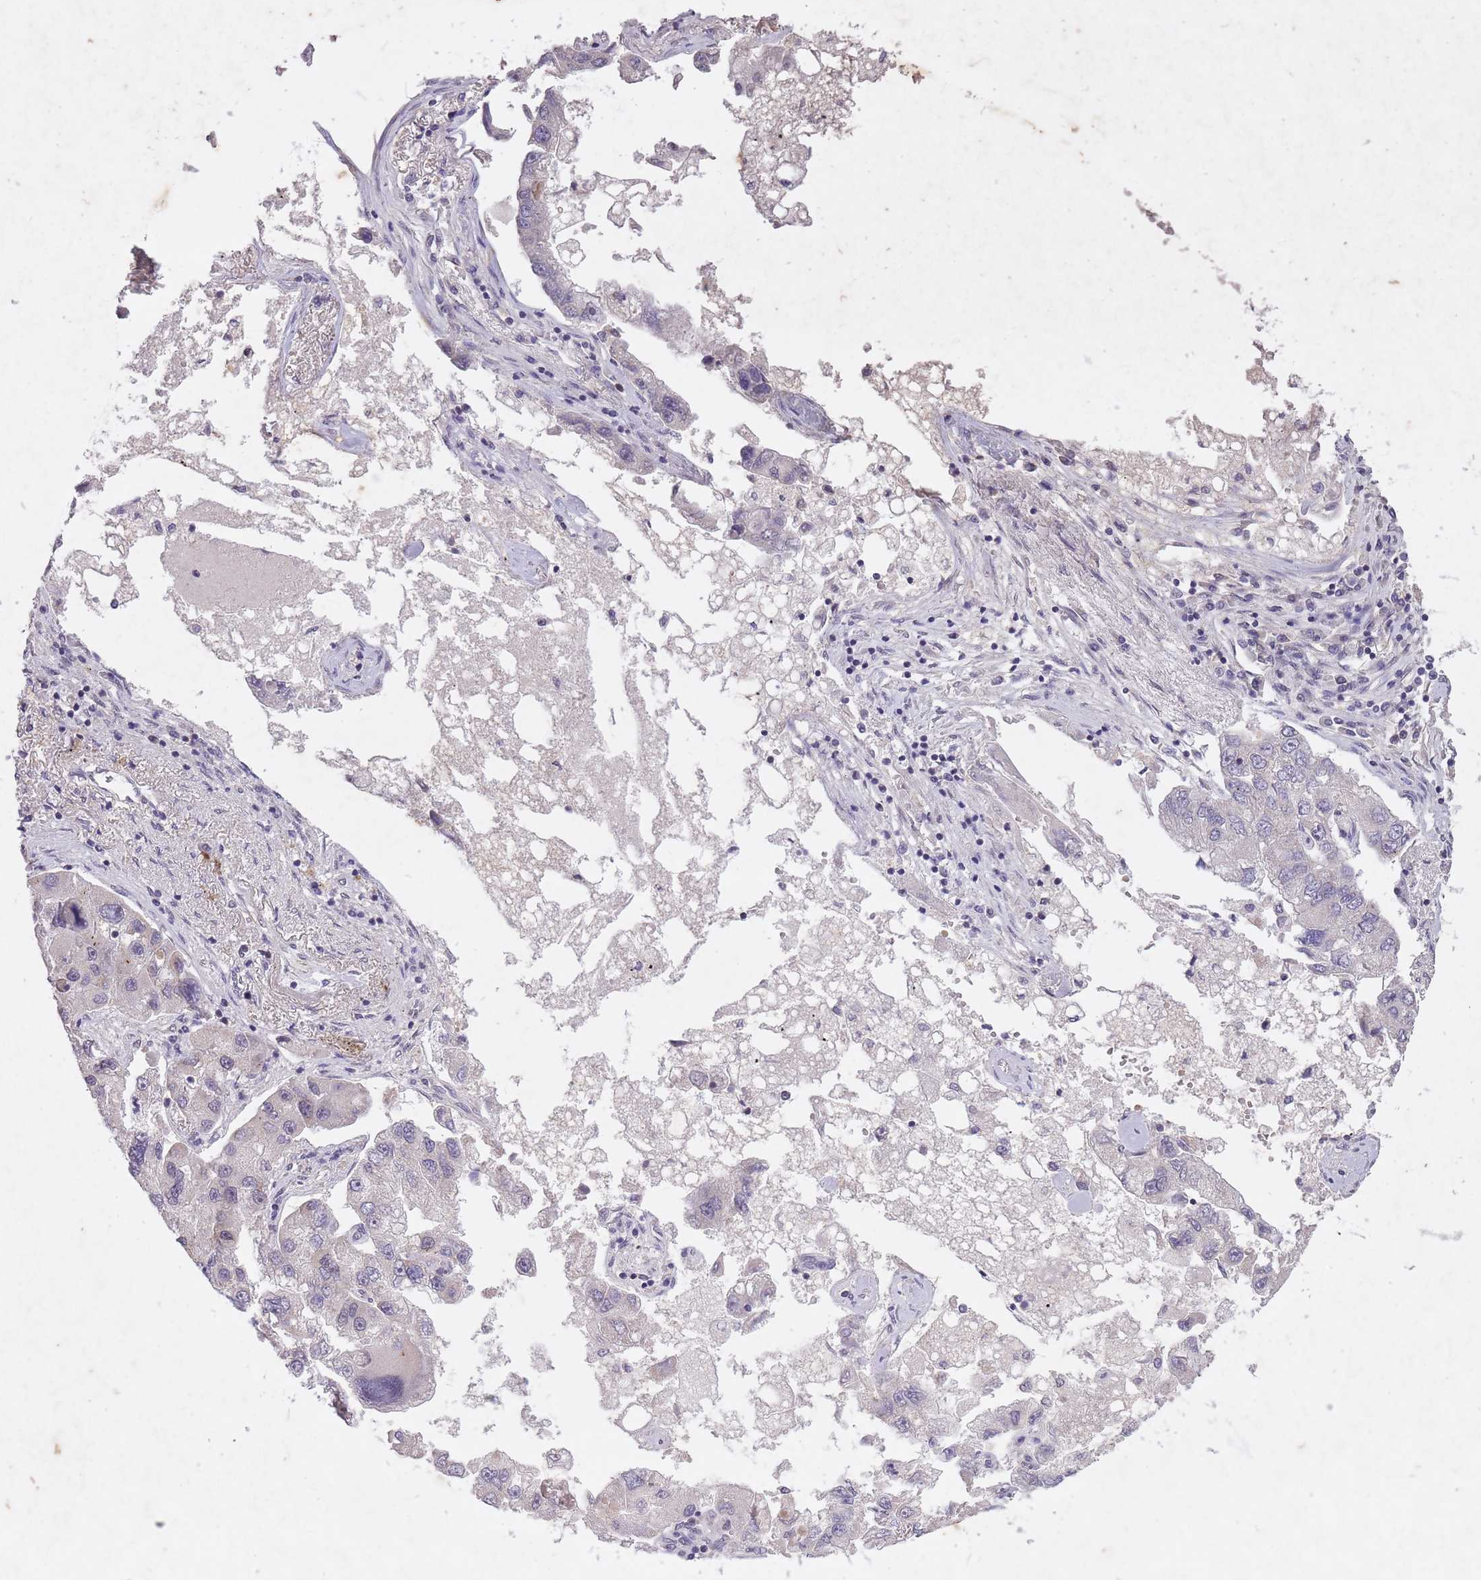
{"staining": {"intensity": "negative", "quantity": "none", "location": "none"}, "tissue": "lung cancer", "cell_type": "Tumor cells", "image_type": "cancer", "snomed": [{"axis": "morphology", "description": "Adenocarcinoma, NOS"}, {"axis": "topography", "description": "Lung"}], "caption": "This is an immunohistochemistry histopathology image of human adenocarcinoma (lung). There is no expression in tumor cells.", "gene": "CBX6", "patient": {"sex": "female", "age": 54}}